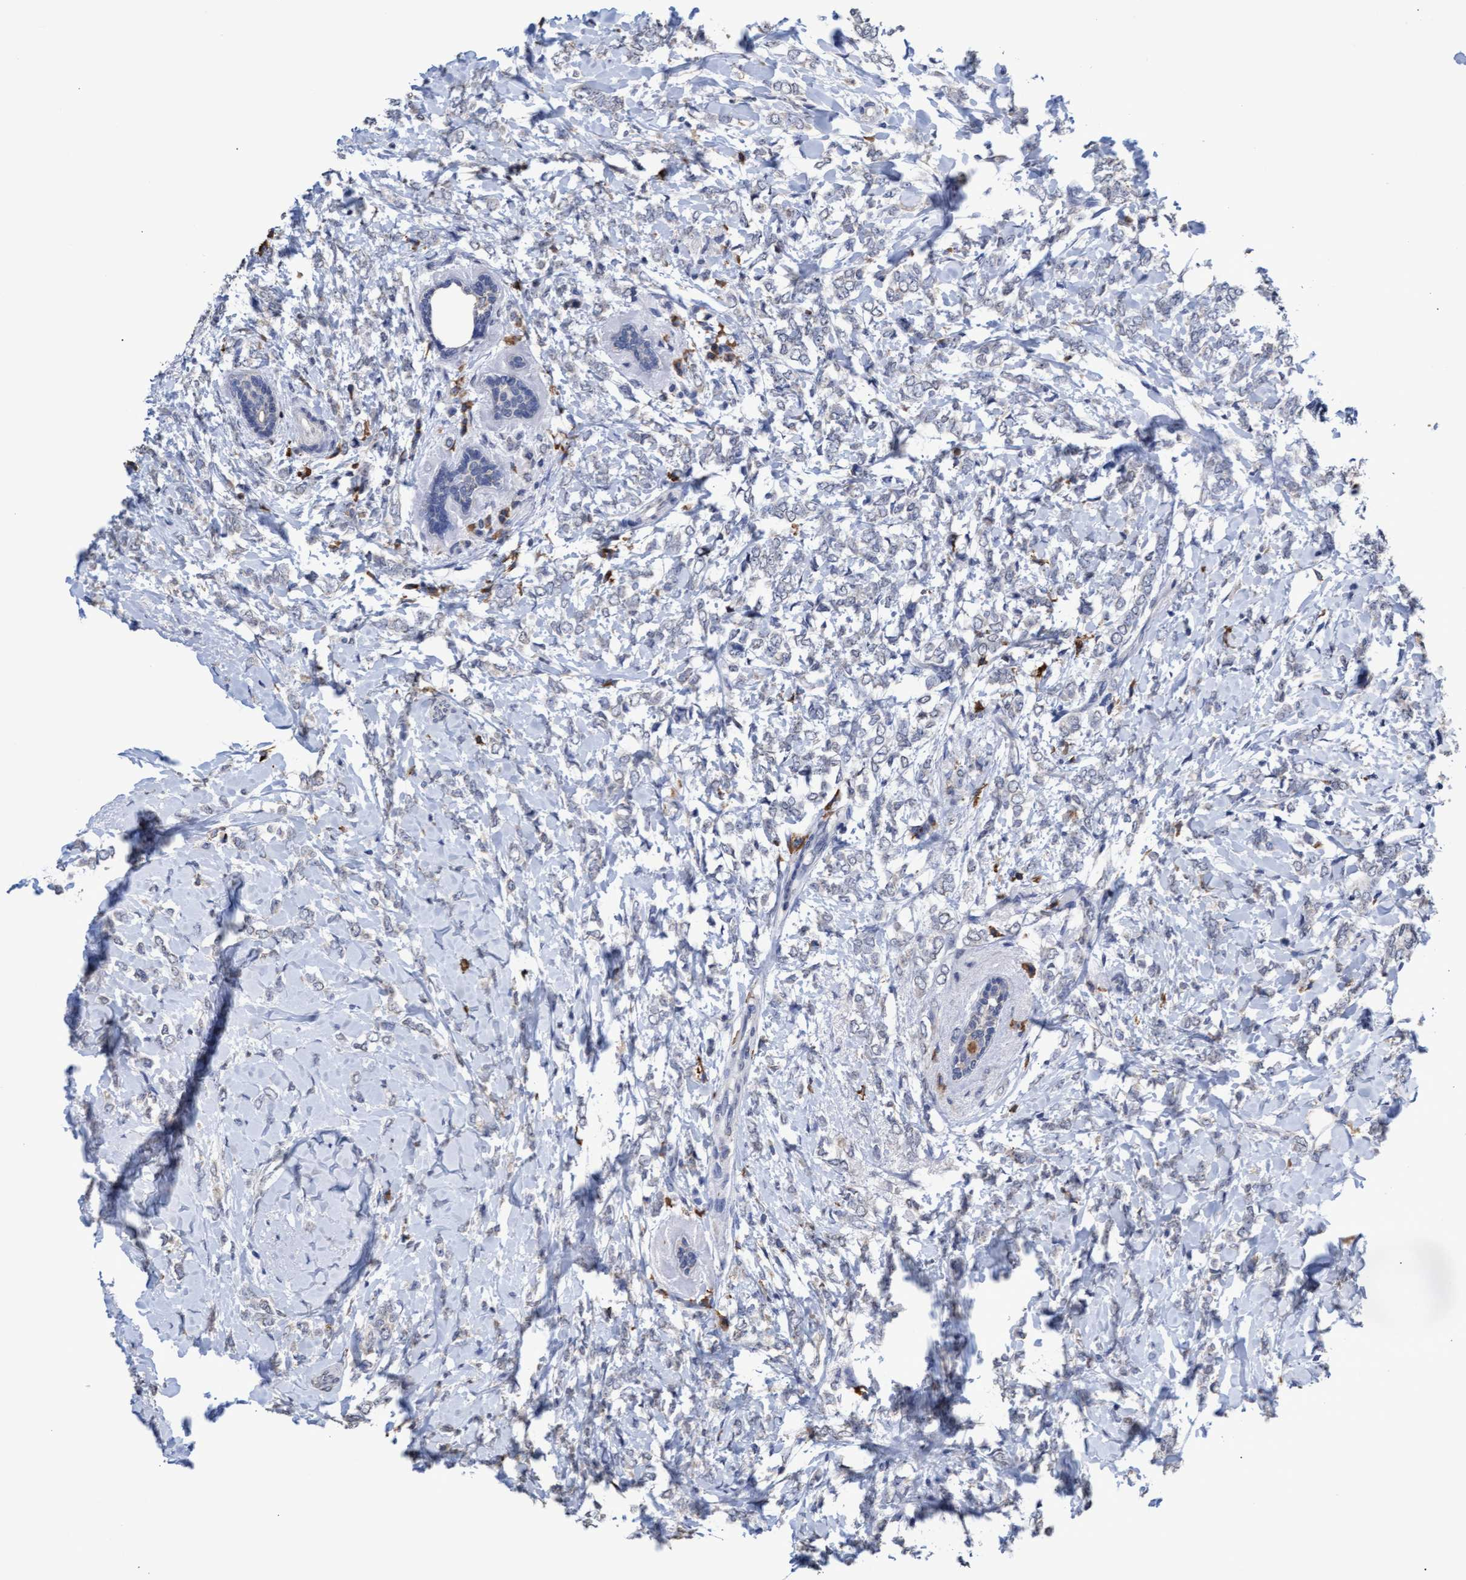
{"staining": {"intensity": "negative", "quantity": "none", "location": "none"}, "tissue": "breast cancer", "cell_type": "Tumor cells", "image_type": "cancer", "snomed": [{"axis": "morphology", "description": "Normal tissue, NOS"}, {"axis": "morphology", "description": "Lobular carcinoma"}, {"axis": "topography", "description": "Breast"}], "caption": "Immunohistochemistry (IHC) micrograph of lobular carcinoma (breast) stained for a protein (brown), which exhibits no expression in tumor cells. The staining is performed using DAB (3,3'-diaminobenzidine) brown chromogen with nuclei counter-stained in using hematoxylin.", "gene": "GPR39", "patient": {"sex": "female", "age": 47}}